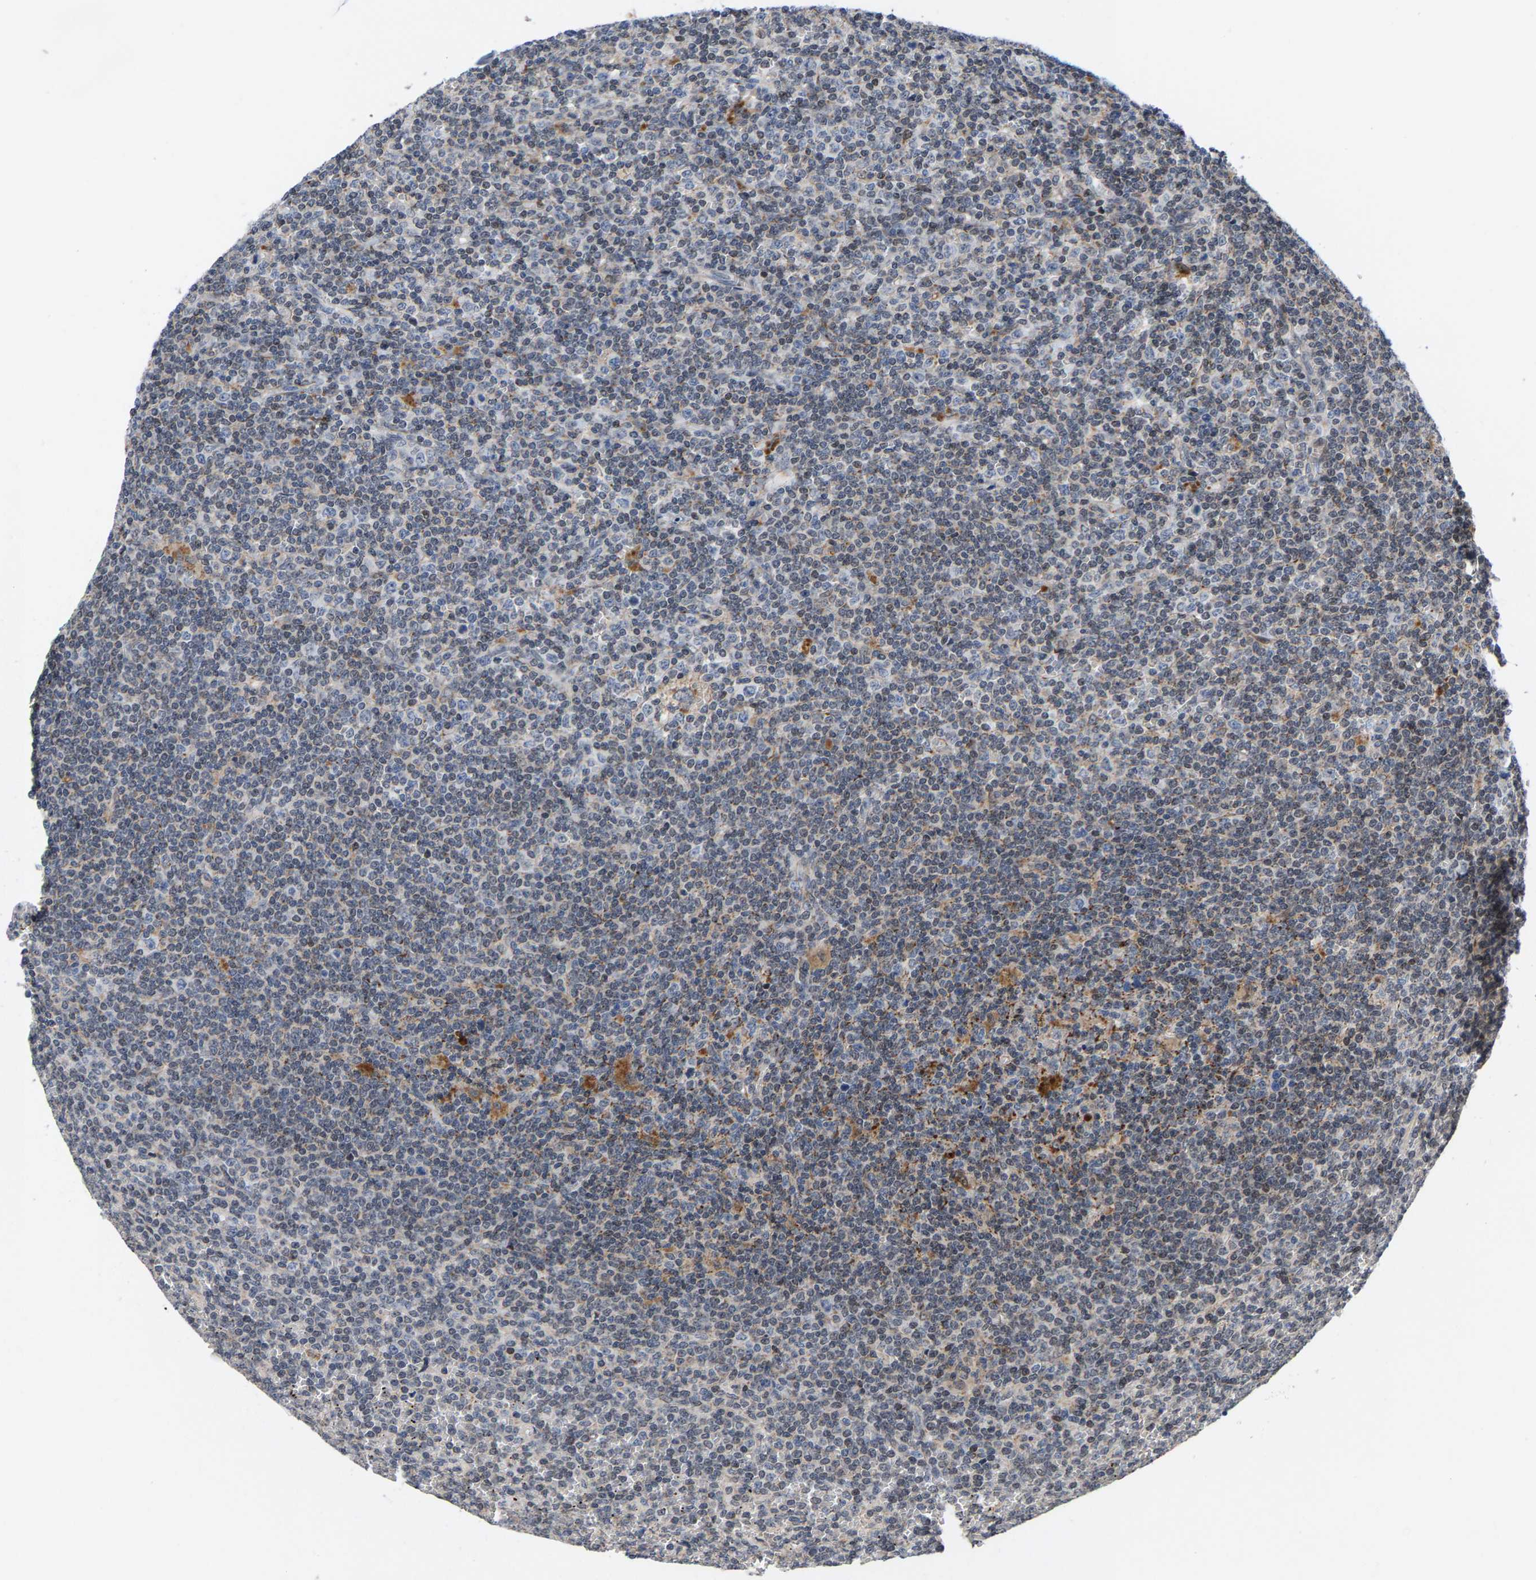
{"staining": {"intensity": "negative", "quantity": "none", "location": "none"}, "tissue": "lymphoma", "cell_type": "Tumor cells", "image_type": "cancer", "snomed": [{"axis": "morphology", "description": "Malignant lymphoma, non-Hodgkin's type, Low grade"}, {"axis": "topography", "description": "Spleen"}], "caption": "Photomicrograph shows no significant protein staining in tumor cells of lymphoma.", "gene": "TDRKH", "patient": {"sex": "female", "age": 19}}